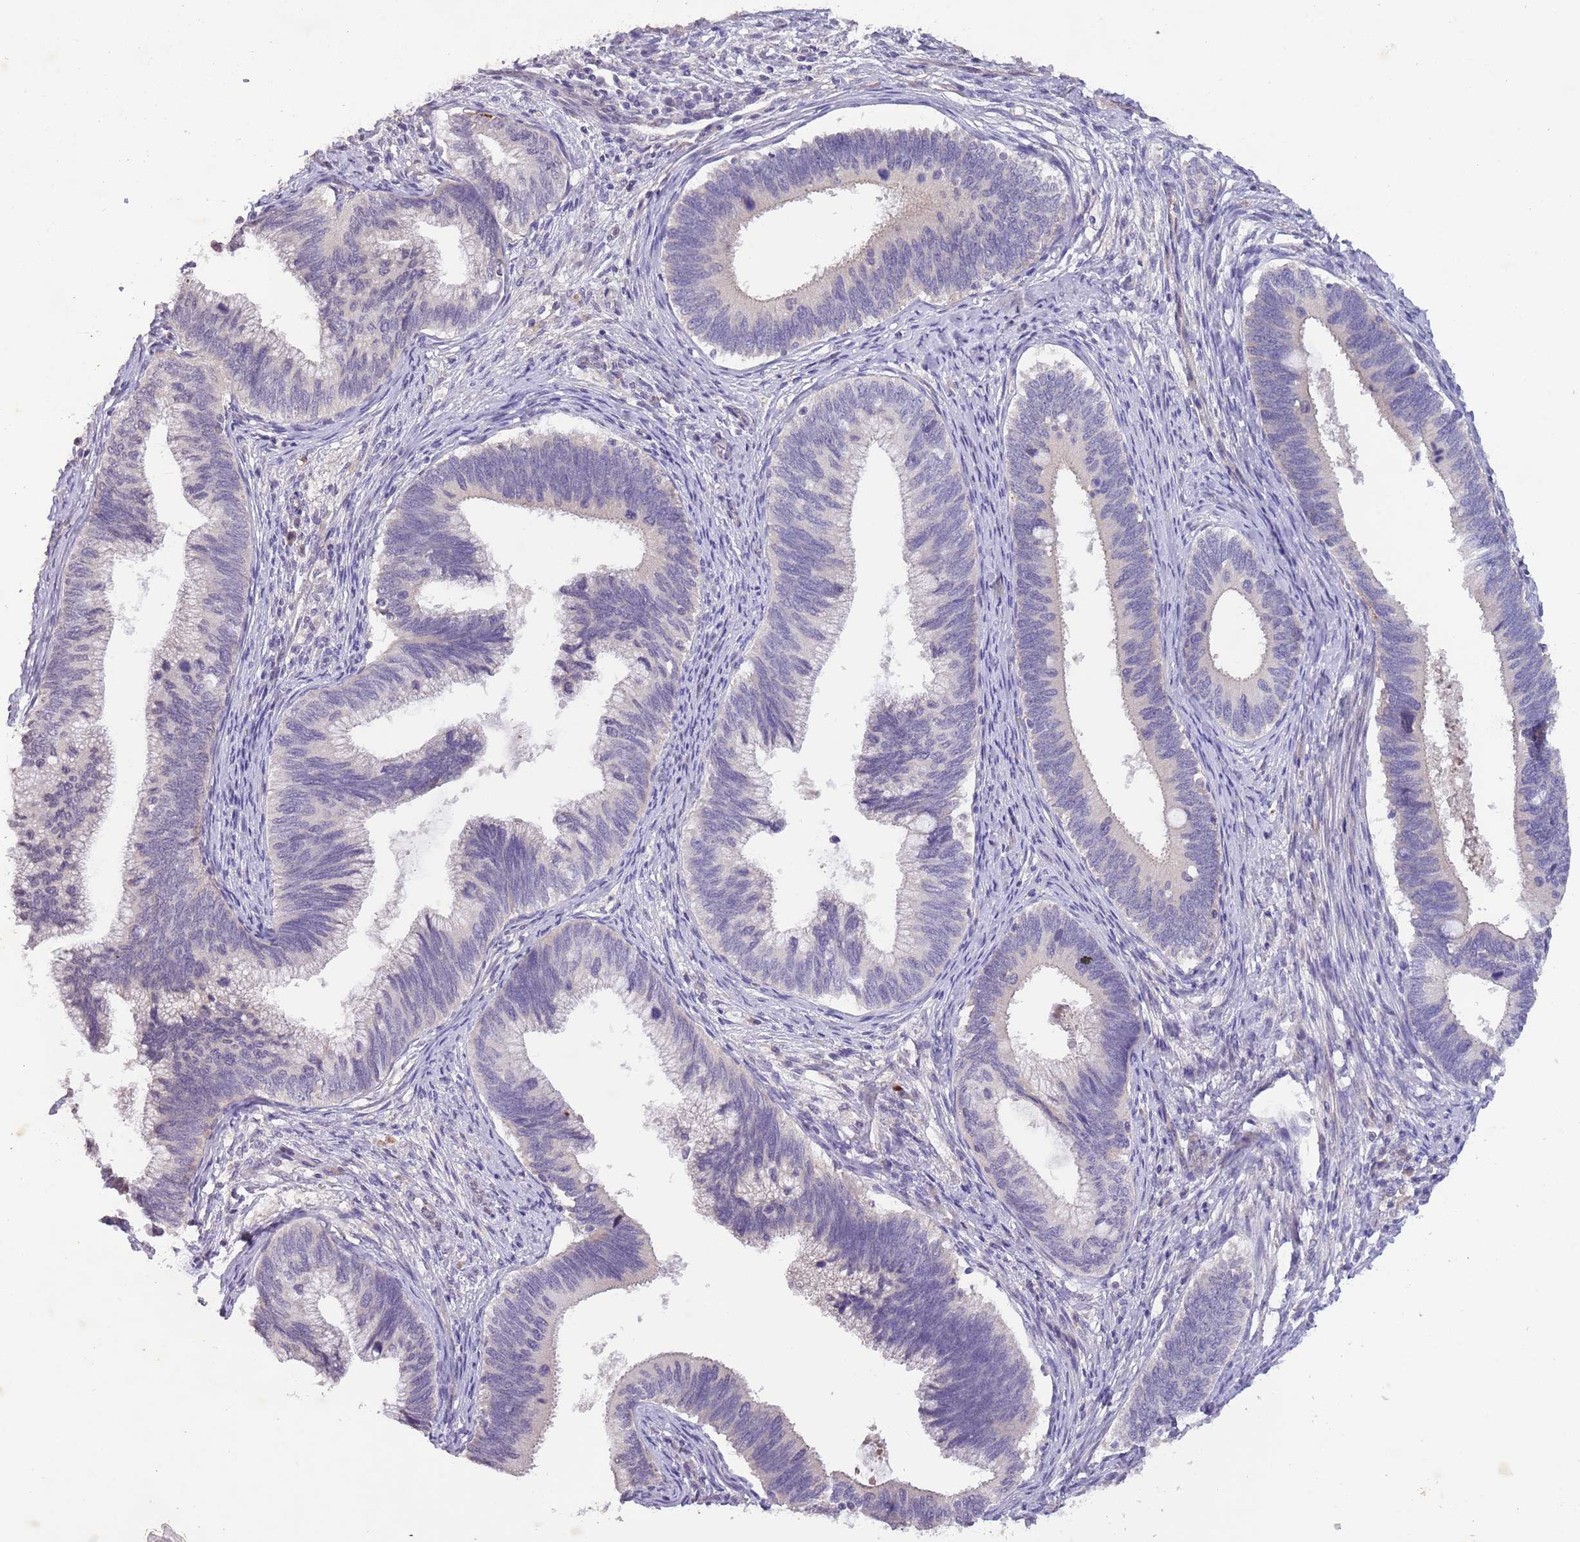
{"staining": {"intensity": "negative", "quantity": "none", "location": "none"}, "tissue": "cervical cancer", "cell_type": "Tumor cells", "image_type": "cancer", "snomed": [{"axis": "morphology", "description": "Adenocarcinoma, NOS"}, {"axis": "topography", "description": "Cervix"}], "caption": "There is no significant positivity in tumor cells of cervical adenocarcinoma. (DAB (3,3'-diaminobenzidine) immunohistochemistry, high magnification).", "gene": "ZNF658", "patient": {"sex": "female", "age": 42}}